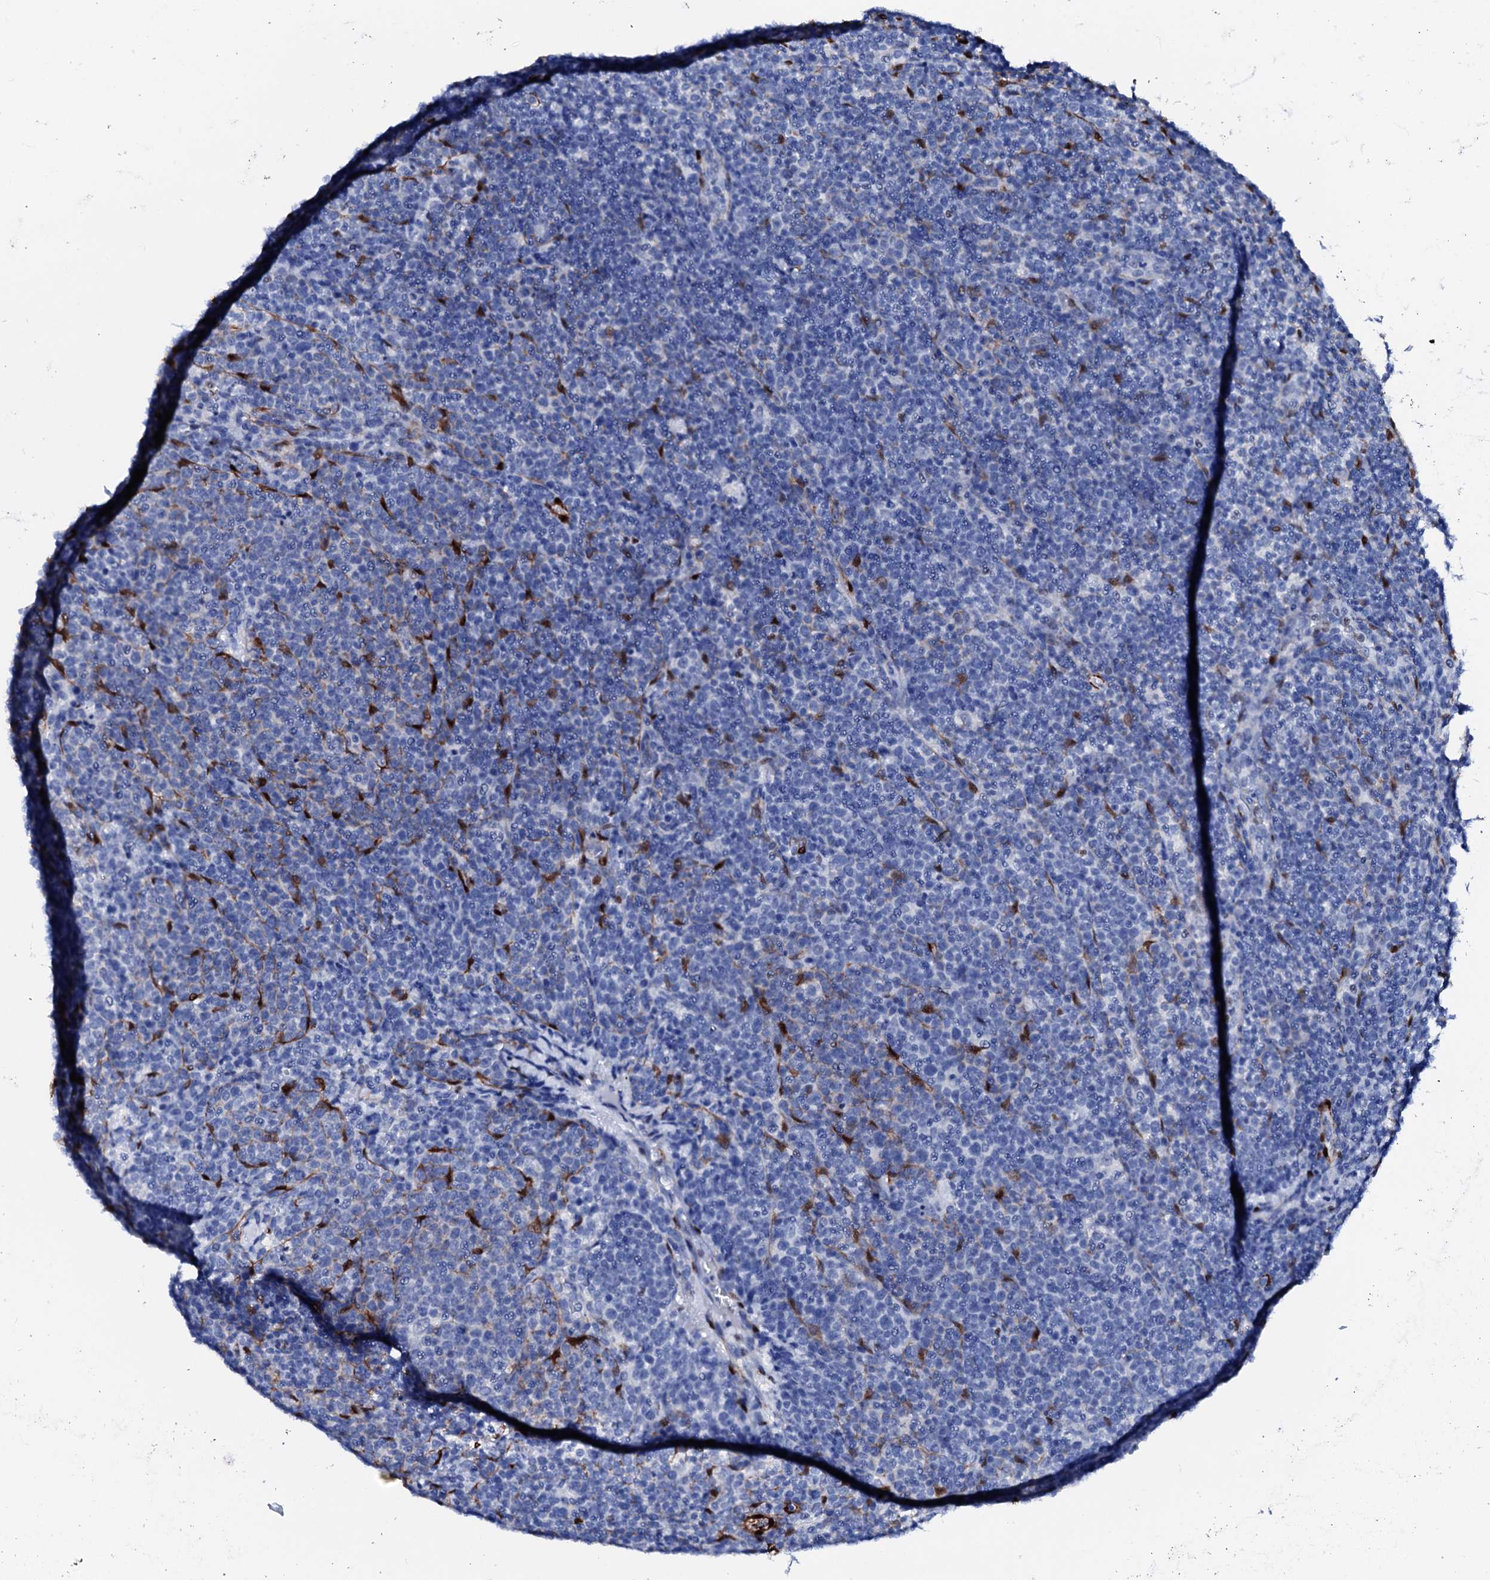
{"staining": {"intensity": "negative", "quantity": "none", "location": "none"}, "tissue": "lymphoma", "cell_type": "Tumor cells", "image_type": "cancer", "snomed": [{"axis": "morphology", "description": "Malignant lymphoma, non-Hodgkin's type, High grade"}, {"axis": "topography", "description": "Lymph node"}], "caption": "This is an immunohistochemistry image of human high-grade malignant lymphoma, non-Hodgkin's type. There is no expression in tumor cells.", "gene": "NRIP2", "patient": {"sex": "male", "age": 61}}